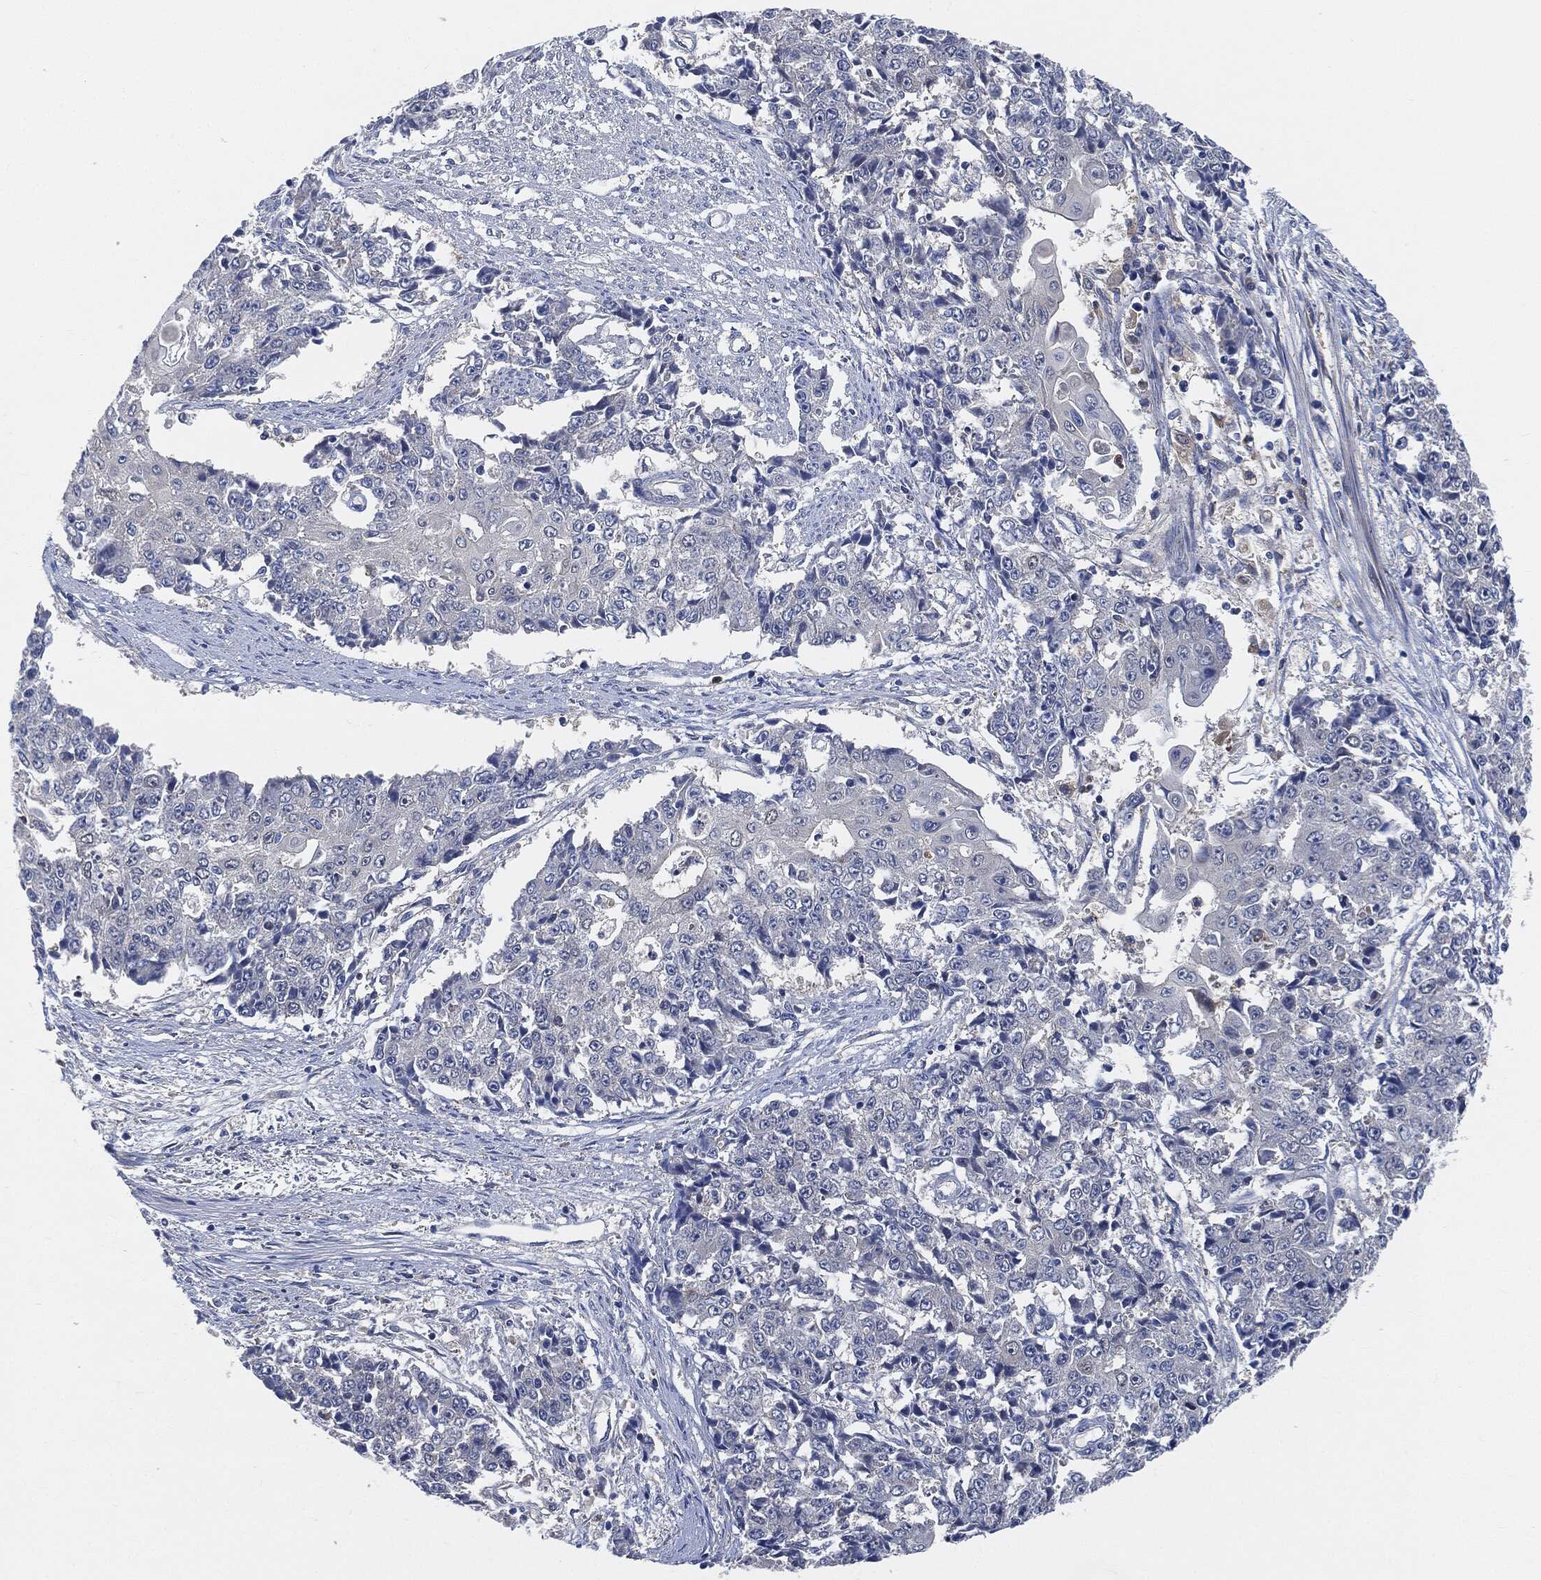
{"staining": {"intensity": "negative", "quantity": "none", "location": "none"}, "tissue": "ovarian cancer", "cell_type": "Tumor cells", "image_type": "cancer", "snomed": [{"axis": "morphology", "description": "Carcinoma, endometroid"}, {"axis": "topography", "description": "Ovary"}], "caption": "Immunohistochemistry (IHC) image of neoplastic tissue: human ovarian cancer (endometroid carcinoma) stained with DAB (3,3'-diaminobenzidine) demonstrates no significant protein staining in tumor cells. (IHC, brightfield microscopy, high magnification).", "gene": "VSIG4", "patient": {"sex": "female", "age": 42}}